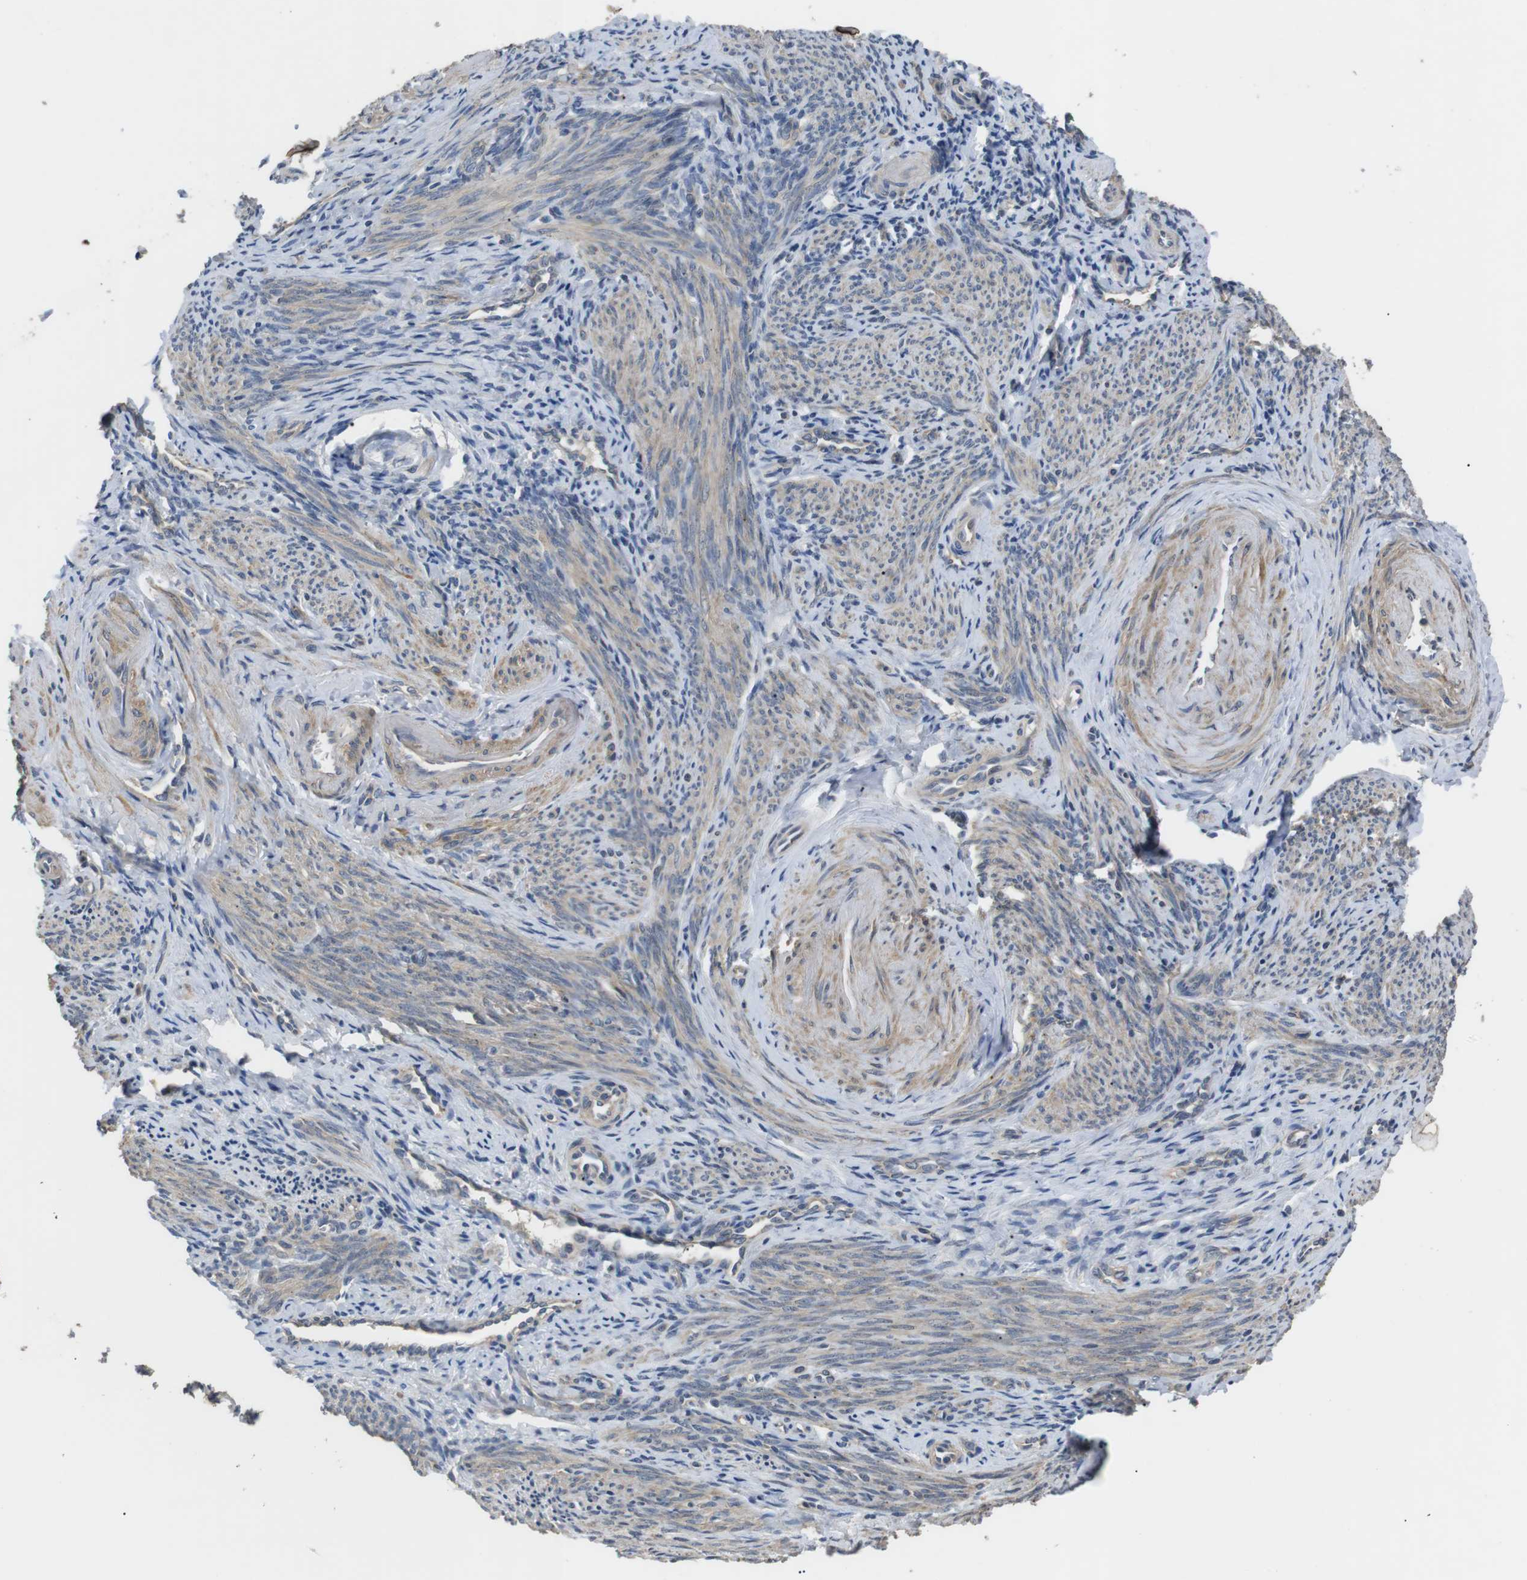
{"staining": {"intensity": "negative", "quantity": "none", "location": "none"}, "tissue": "endometrium", "cell_type": "Cells in endometrial stroma", "image_type": "normal", "snomed": [{"axis": "morphology", "description": "Normal tissue, NOS"}, {"axis": "topography", "description": "Endometrium"}], "caption": "Human endometrium stained for a protein using immunohistochemistry (IHC) reveals no expression in cells in endometrial stroma.", "gene": "ADGRL3", "patient": {"sex": "female", "age": 50}}